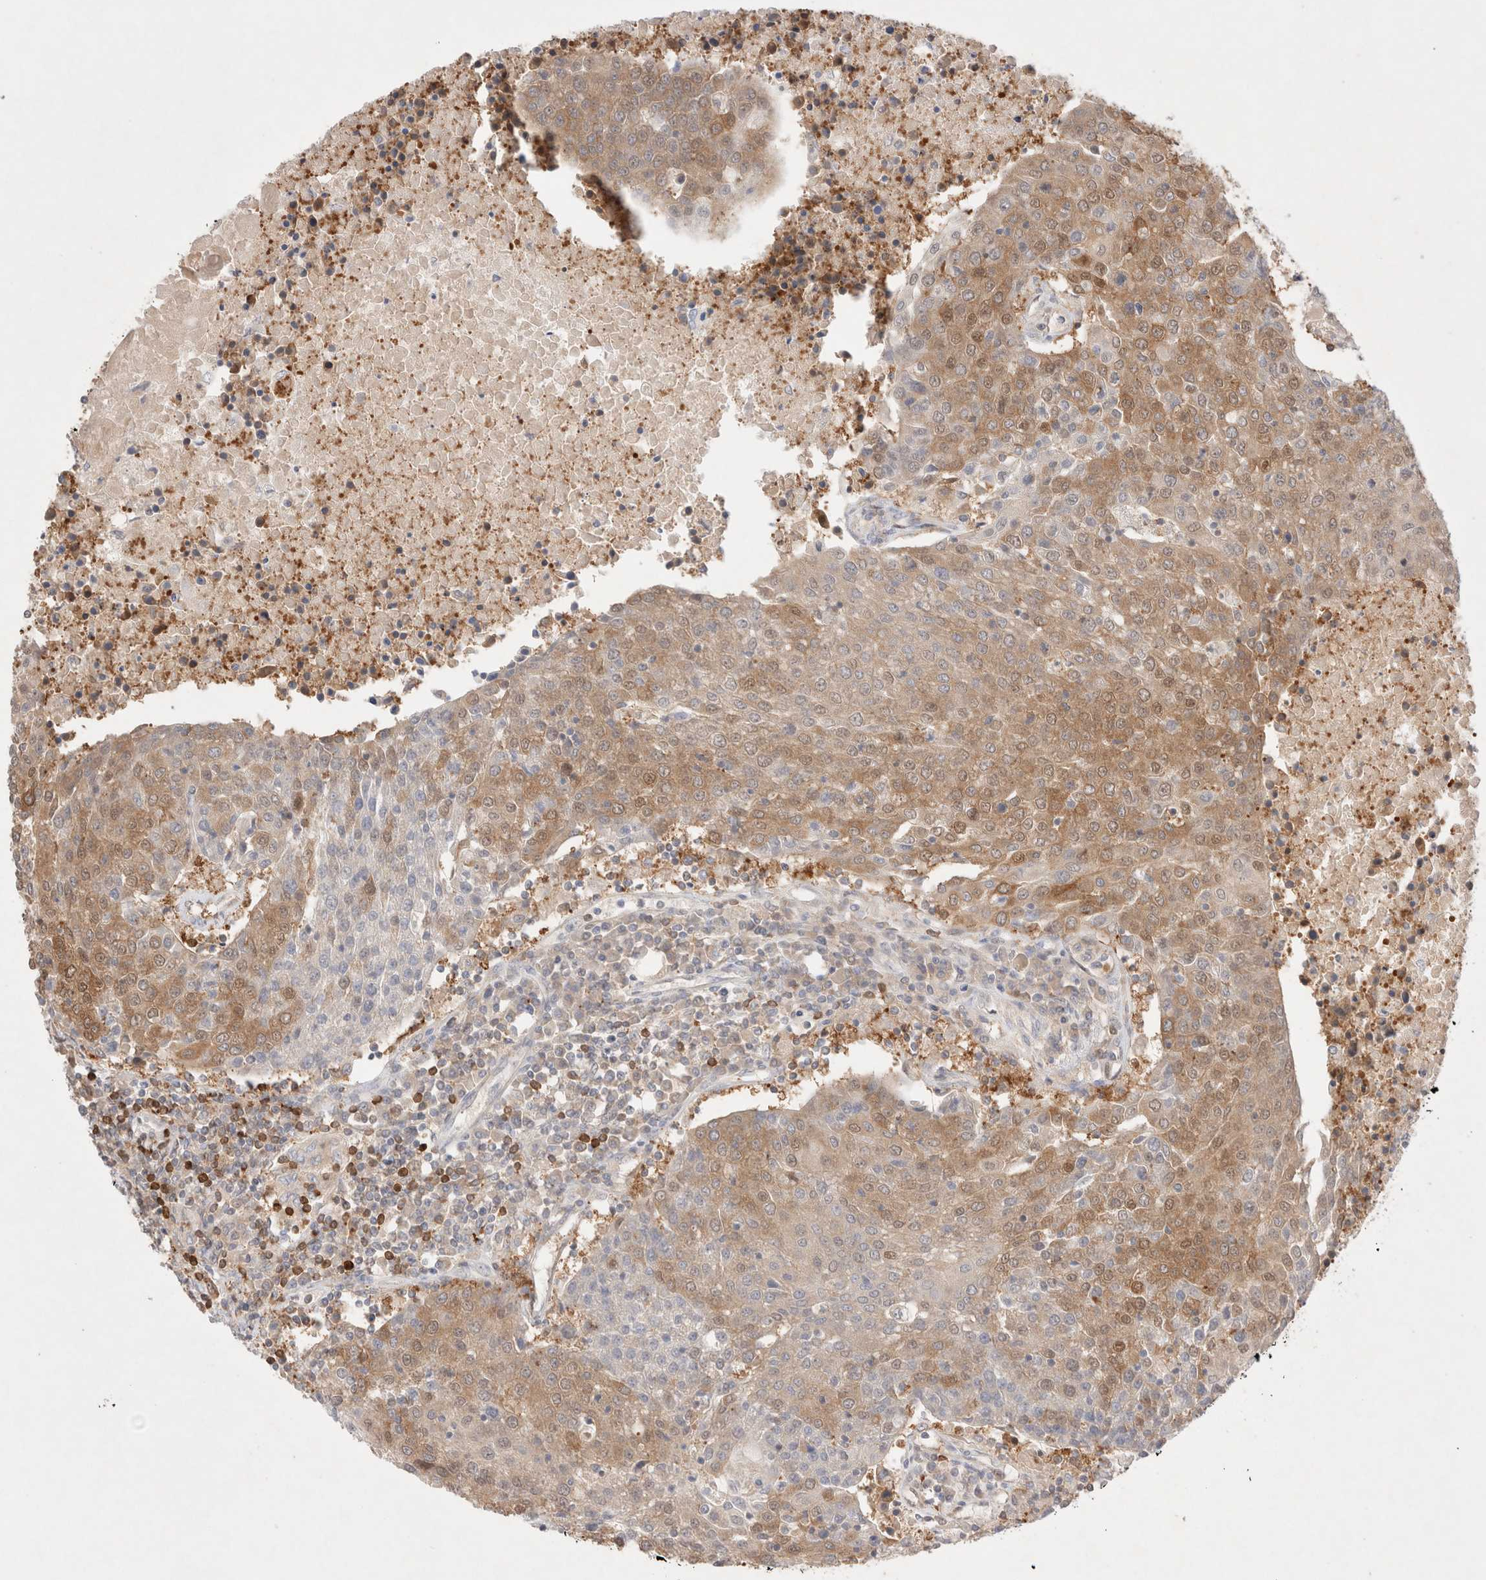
{"staining": {"intensity": "moderate", "quantity": "25%-75%", "location": "cytoplasmic/membranous,nuclear"}, "tissue": "urothelial cancer", "cell_type": "Tumor cells", "image_type": "cancer", "snomed": [{"axis": "morphology", "description": "Urothelial carcinoma, High grade"}, {"axis": "topography", "description": "Urinary bladder"}], "caption": "High-power microscopy captured an IHC photomicrograph of urothelial cancer, revealing moderate cytoplasmic/membranous and nuclear positivity in approximately 25%-75% of tumor cells.", "gene": "STARD10", "patient": {"sex": "female", "age": 85}}